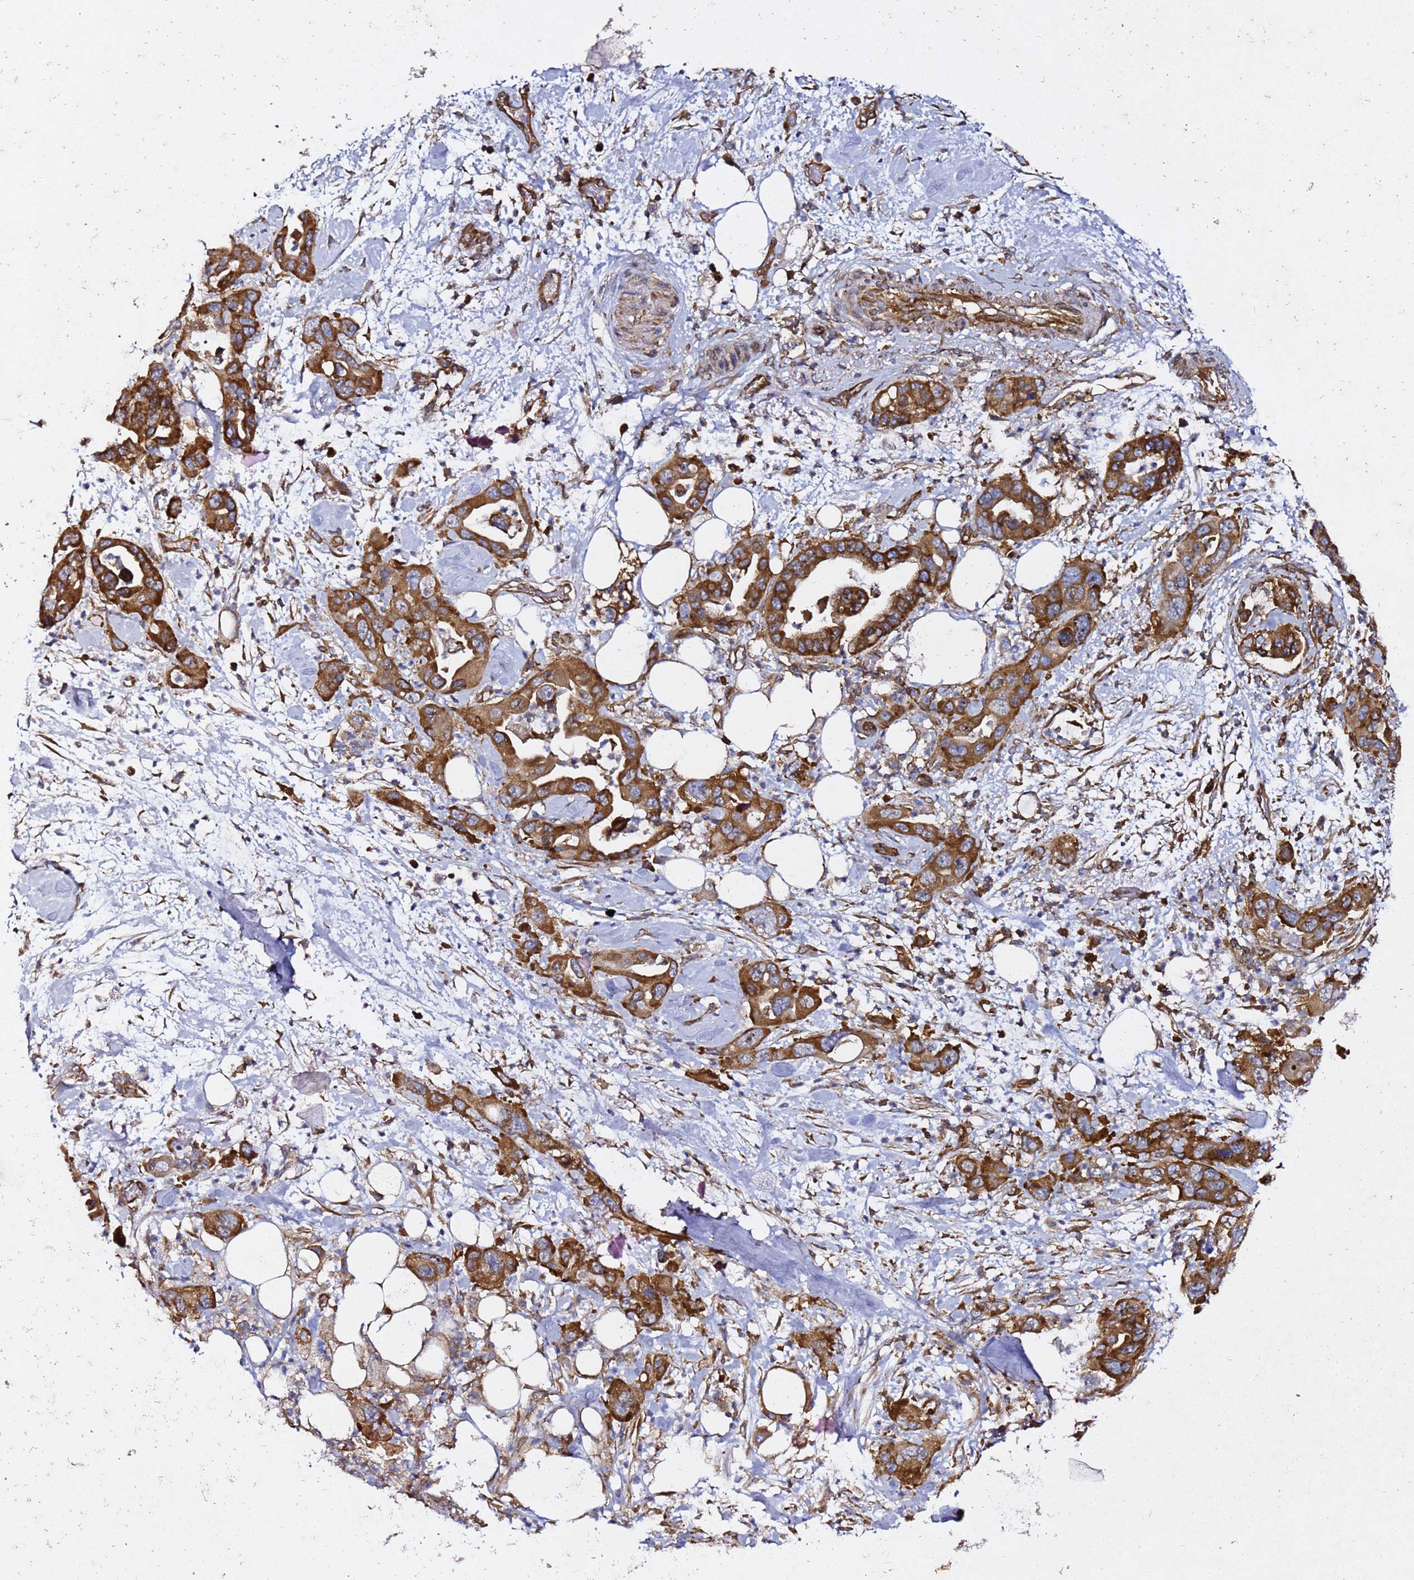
{"staining": {"intensity": "strong", "quantity": ">75%", "location": "cytoplasmic/membranous"}, "tissue": "pancreatic cancer", "cell_type": "Tumor cells", "image_type": "cancer", "snomed": [{"axis": "morphology", "description": "Adenocarcinoma, NOS"}, {"axis": "topography", "description": "Pancreas"}], "caption": "Brown immunohistochemical staining in adenocarcinoma (pancreatic) displays strong cytoplasmic/membranous staining in approximately >75% of tumor cells. (Brightfield microscopy of DAB IHC at high magnification).", "gene": "TPST1", "patient": {"sex": "female", "age": 71}}